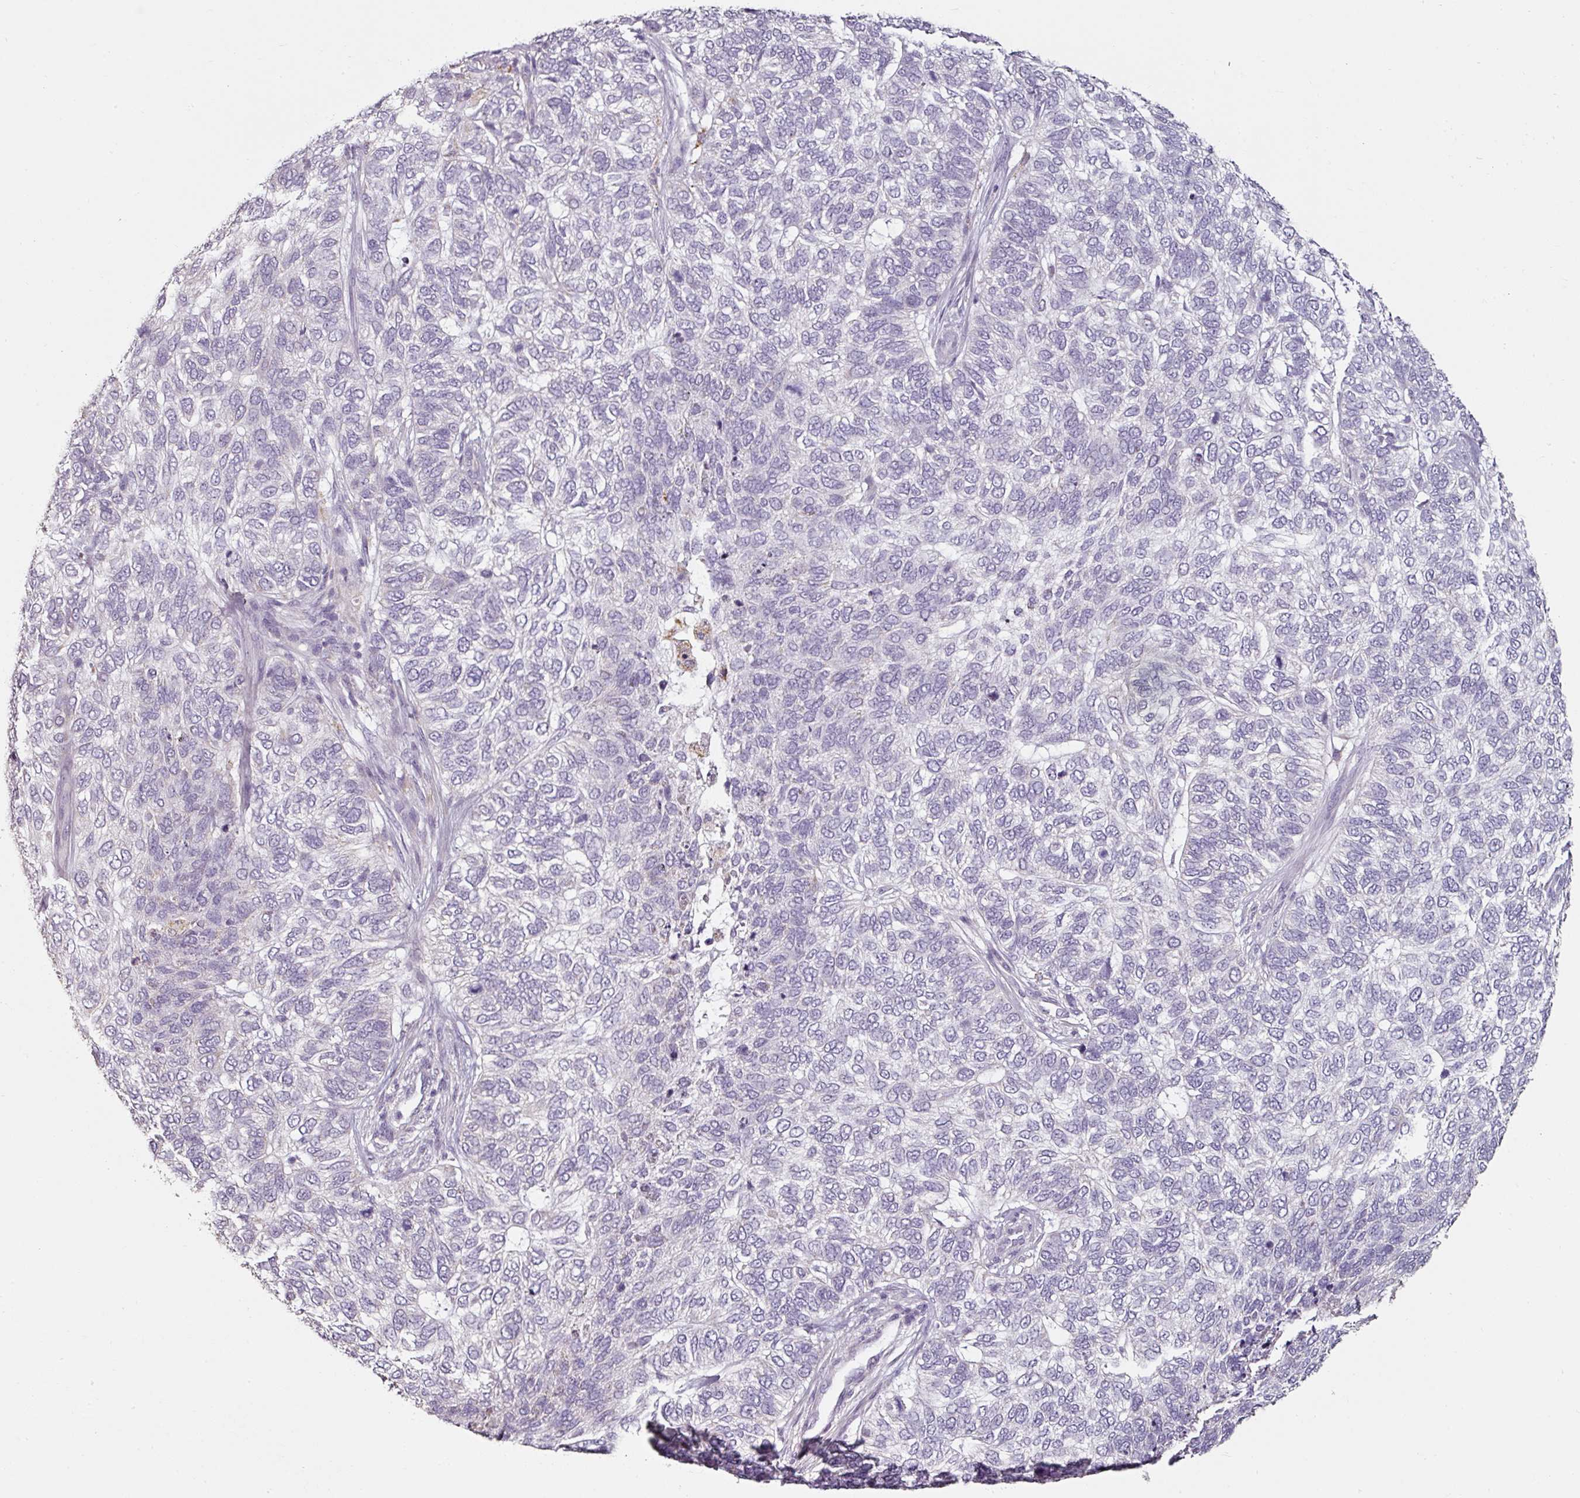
{"staining": {"intensity": "negative", "quantity": "none", "location": "none"}, "tissue": "skin cancer", "cell_type": "Tumor cells", "image_type": "cancer", "snomed": [{"axis": "morphology", "description": "Basal cell carcinoma"}, {"axis": "topography", "description": "Skin"}], "caption": "Tumor cells are negative for brown protein staining in skin cancer.", "gene": "CAP2", "patient": {"sex": "female", "age": 65}}